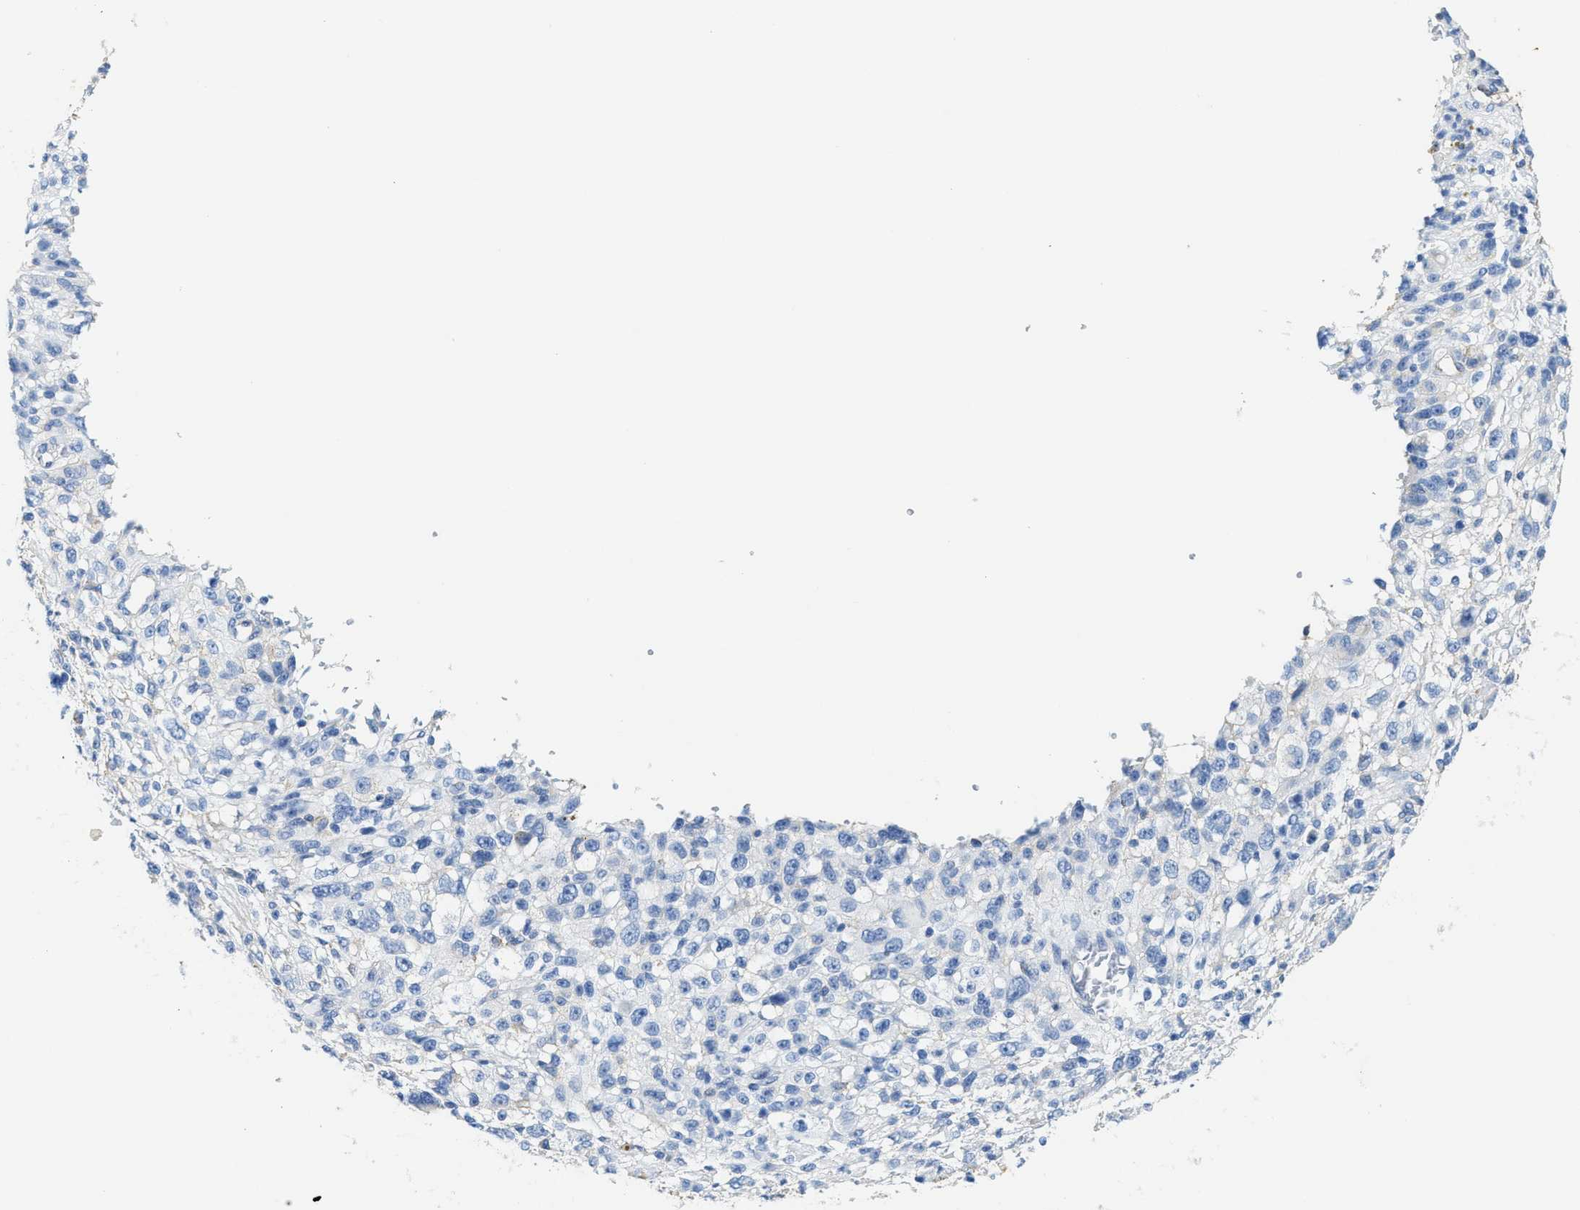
{"staining": {"intensity": "negative", "quantity": "none", "location": "none"}, "tissue": "melanoma", "cell_type": "Tumor cells", "image_type": "cancer", "snomed": [{"axis": "morphology", "description": "Malignant melanoma, NOS"}, {"axis": "topography", "description": "Skin"}], "caption": "Photomicrograph shows no protein expression in tumor cells of malignant melanoma tissue. (DAB immunohistochemistry with hematoxylin counter stain).", "gene": "ASS1", "patient": {"sex": "female", "age": 55}}